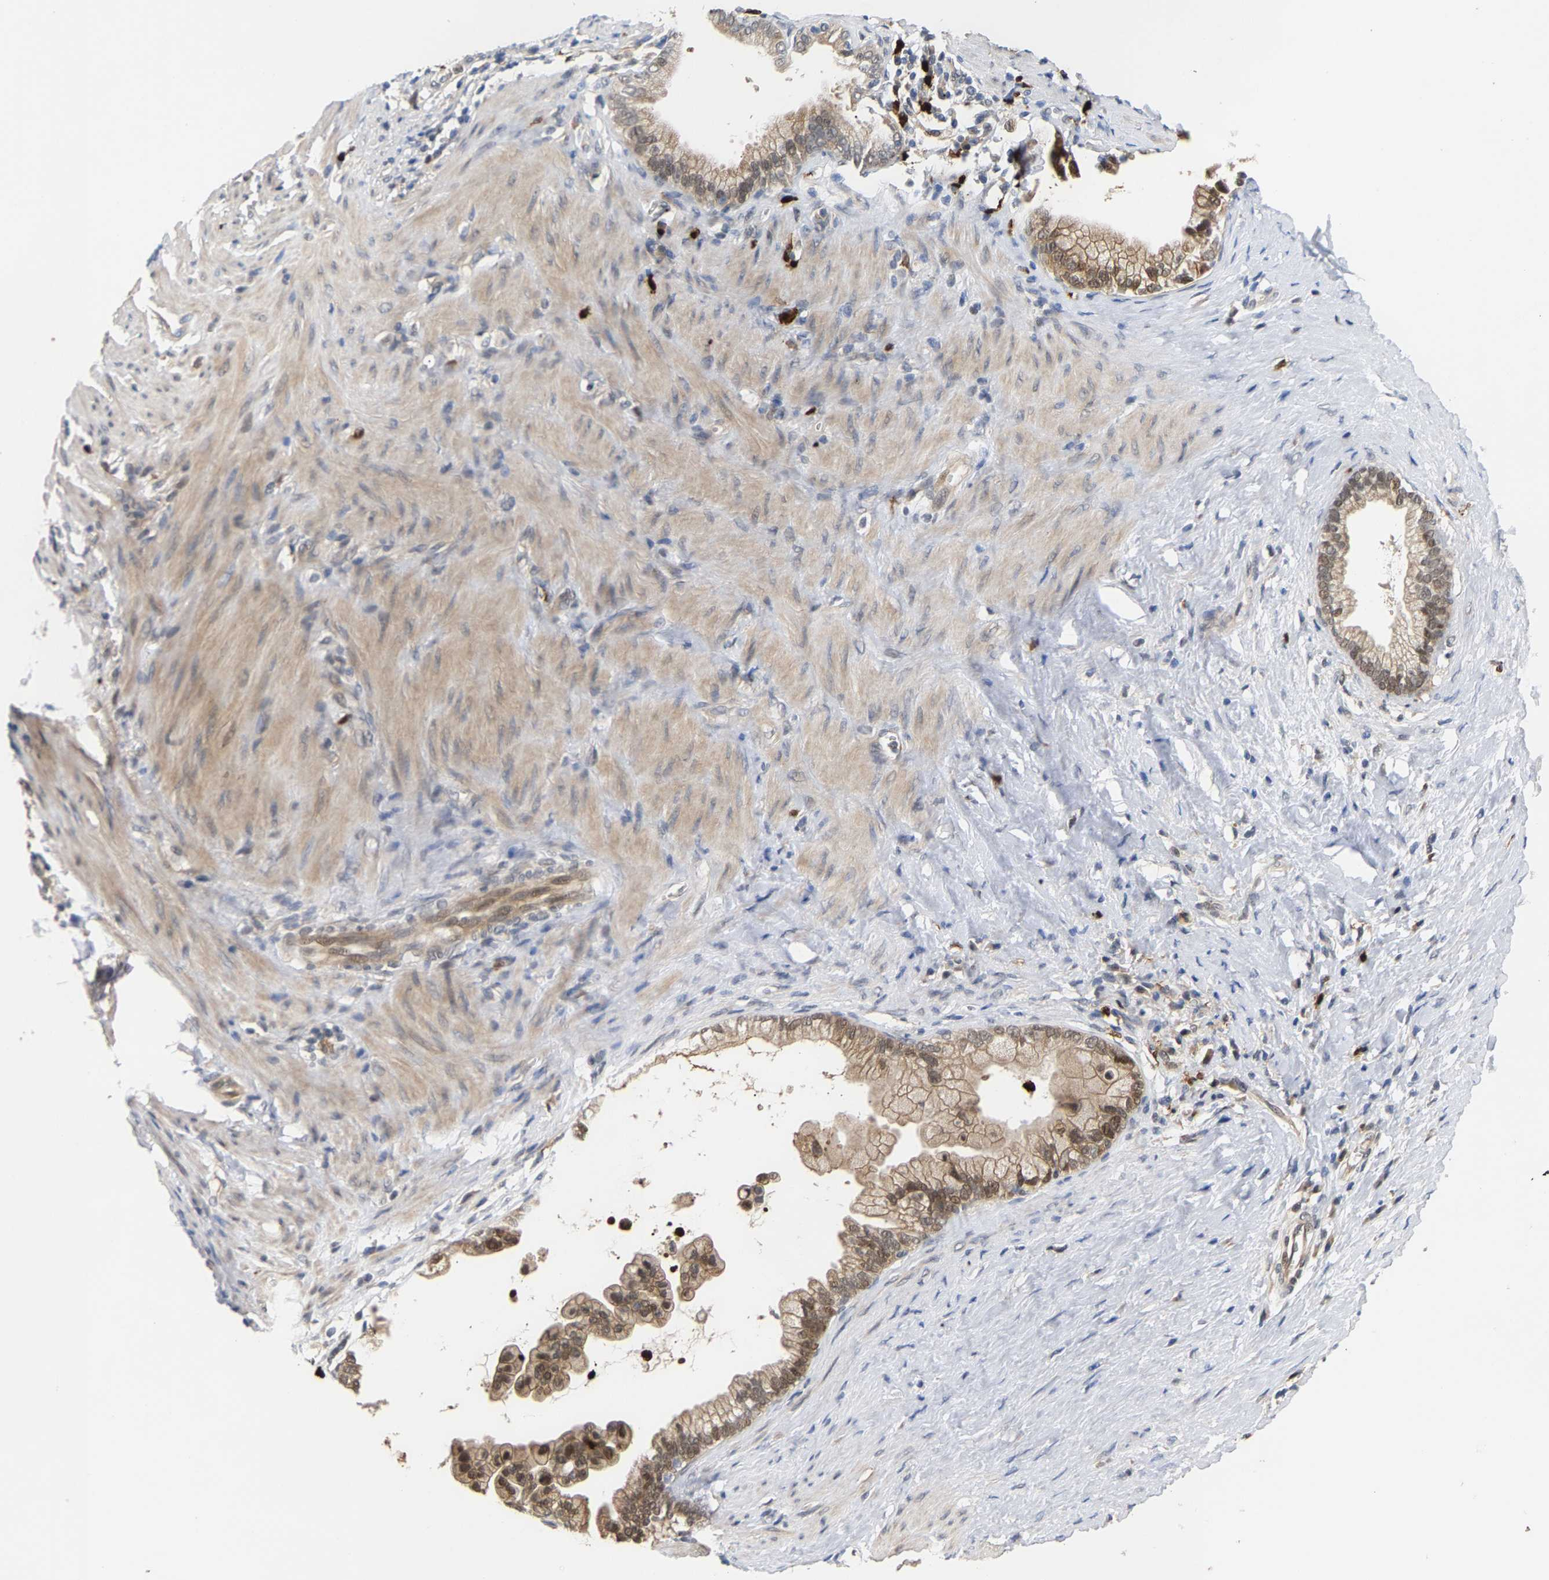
{"staining": {"intensity": "moderate", "quantity": "<25%", "location": "cytoplasmic/membranous,nuclear"}, "tissue": "pancreatic cancer", "cell_type": "Tumor cells", "image_type": "cancer", "snomed": [{"axis": "morphology", "description": "Adenocarcinoma, NOS"}, {"axis": "topography", "description": "Pancreas"}], "caption": "Human adenocarcinoma (pancreatic) stained for a protein (brown) demonstrates moderate cytoplasmic/membranous and nuclear positive expression in about <25% of tumor cells.", "gene": "TDRD7", "patient": {"sex": "male", "age": 69}}